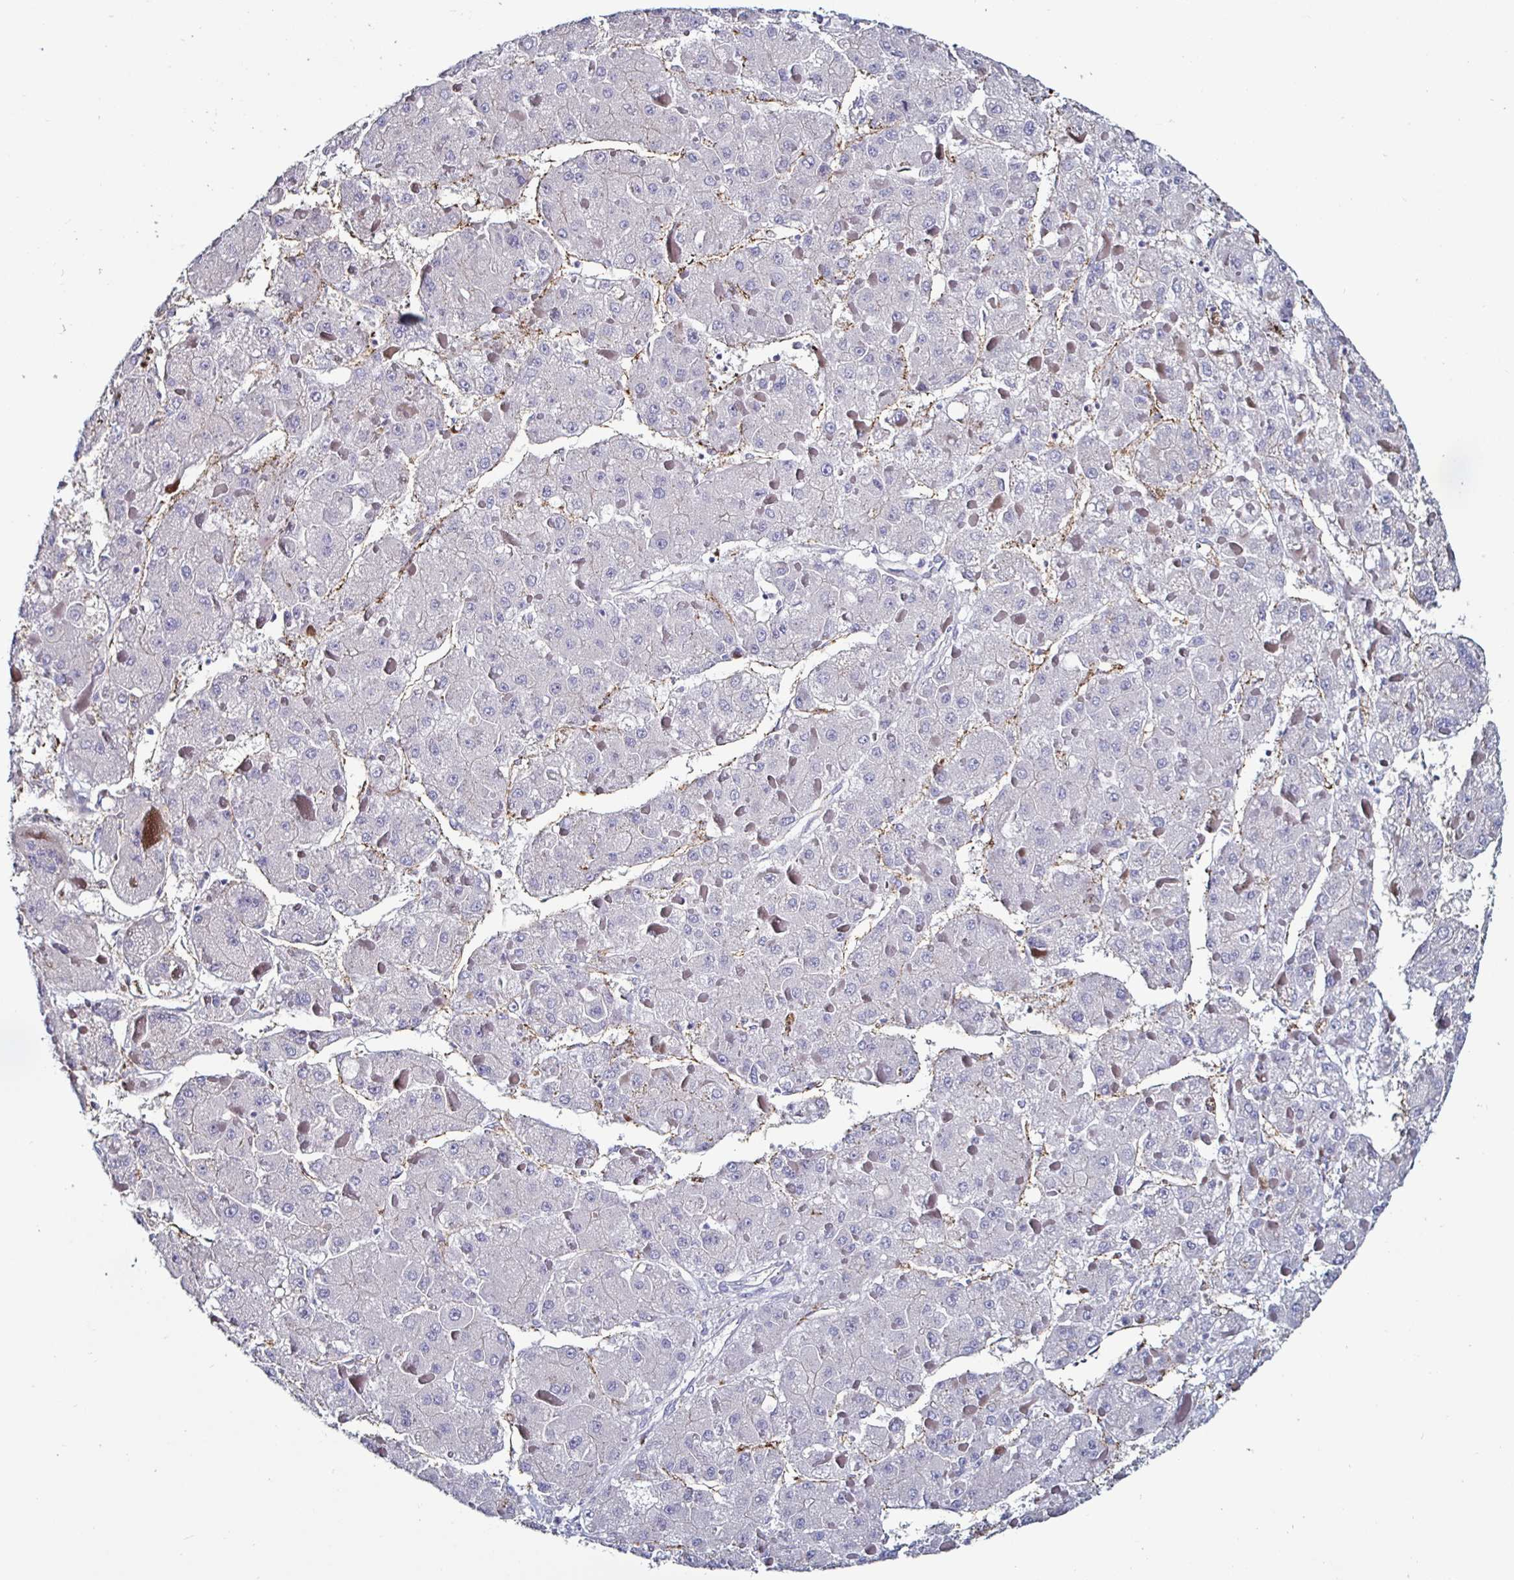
{"staining": {"intensity": "negative", "quantity": "none", "location": "none"}, "tissue": "liver cancer", "cell_type": "Tumor cells", "image_type": "cancer", "snomed": [{"axis": "morphology", "description": "Carcinoma, Hepatocellular, NOS"}, {"axis": "topography", "description": "Liver"}], "caption": "Protein analysis of liver hepatocellular carcinoma demonstrates no significant staining in tumor cells.", "gene": "ACSBG2", "patient": {"sex": "female", "age": 73}}